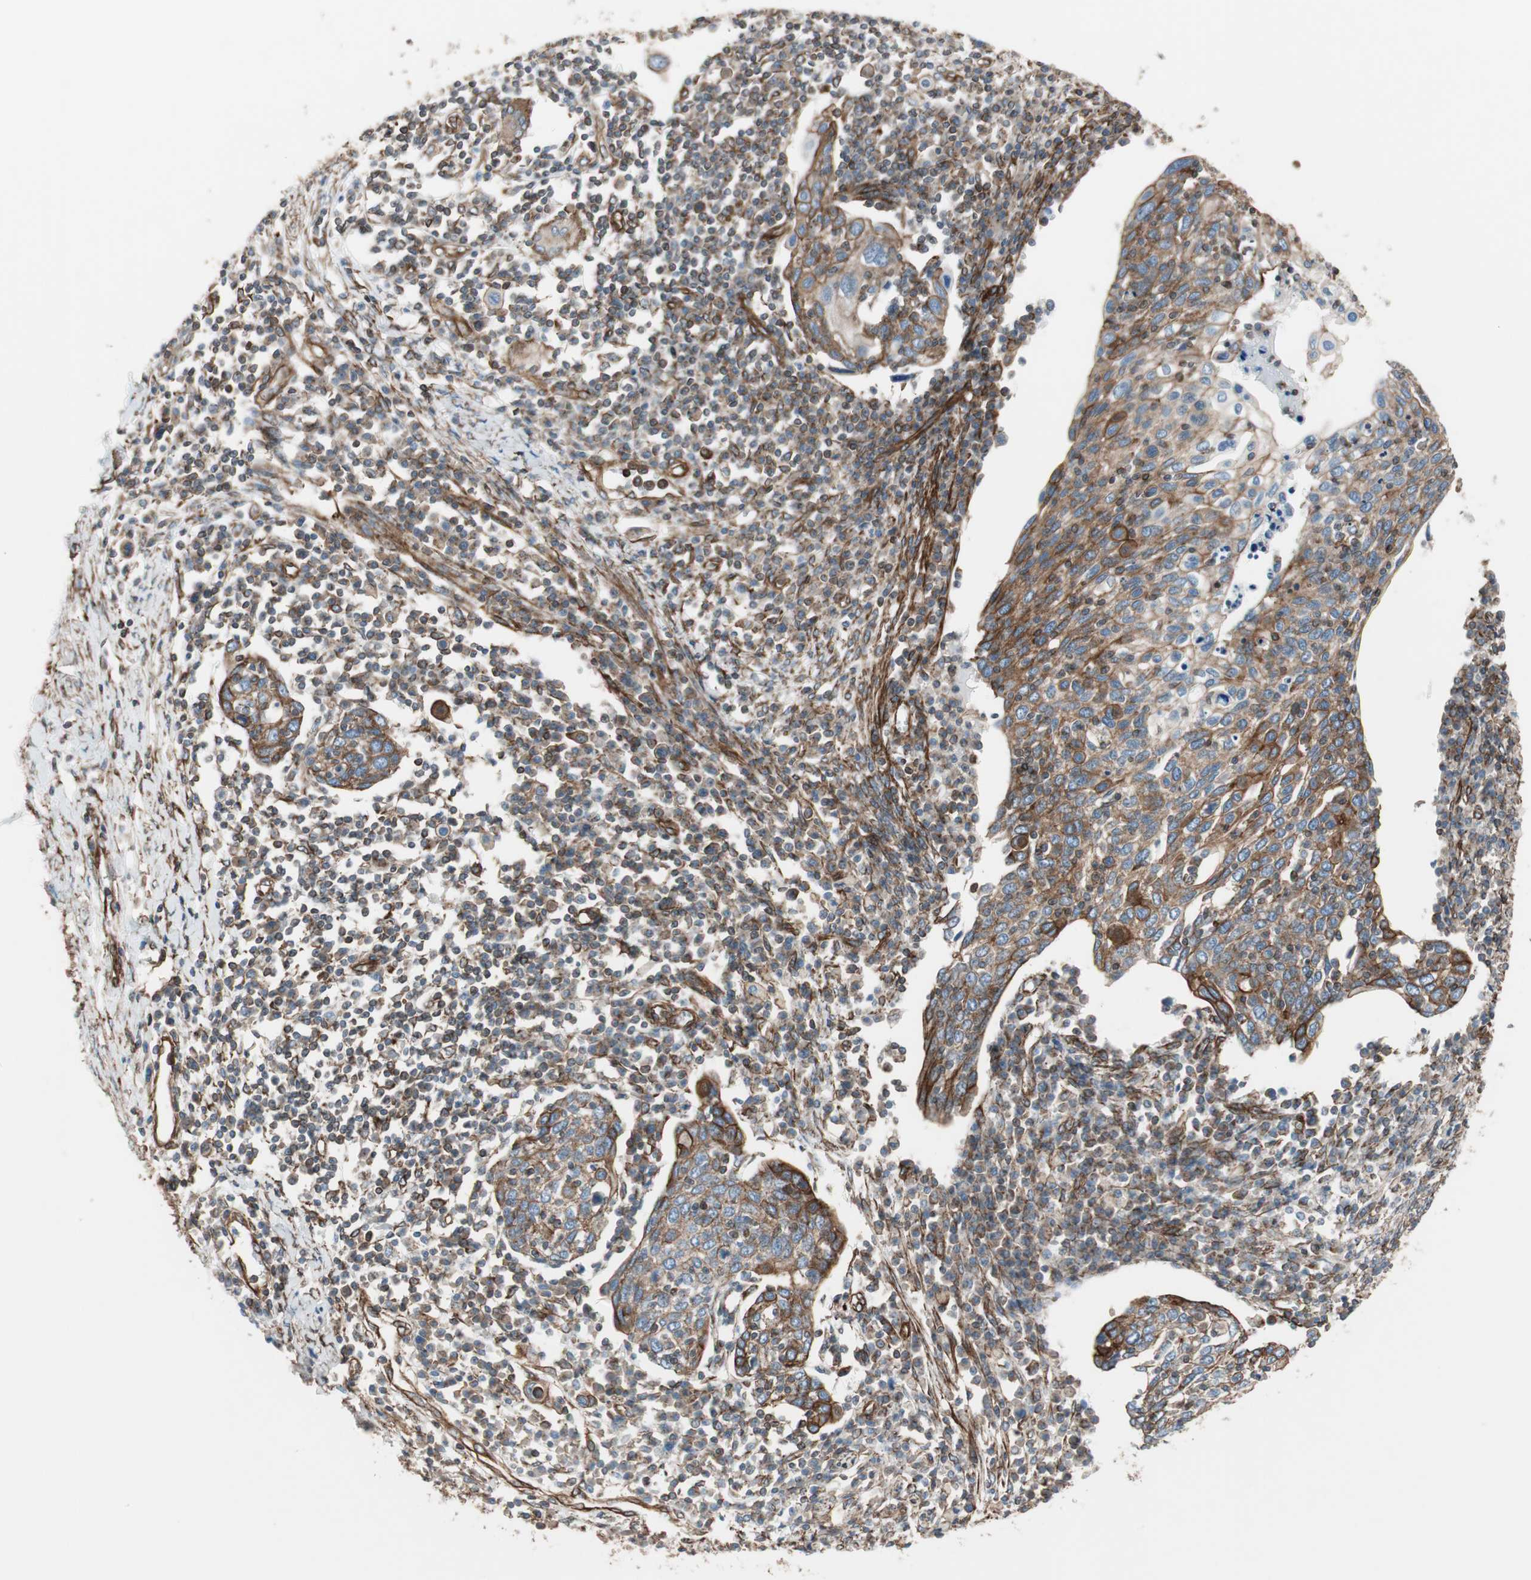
{"staining": {"intensity": "moderate", "quantity": ">75%", "location": "cytoplasmic/membranous"}, "tissue": "cervical cancer", "cell_type": "Tumor cells", "image_type": "cancer", "snomed": [{"axis": "morphology", "description": "Squamous cell carcinoma, NOS"}, {"axis": "topography", "description": "Cervix"}], "caption": "High-power microscopy captured an immunohistochemistry micrograph of cervical cancer (squamous cell carcinoma), revealing moderate cytoplasmic/membranous expression in about >75% of tumor cells.", "gene": "TCTA", "patient": {"sex": "female", "age": 40}}